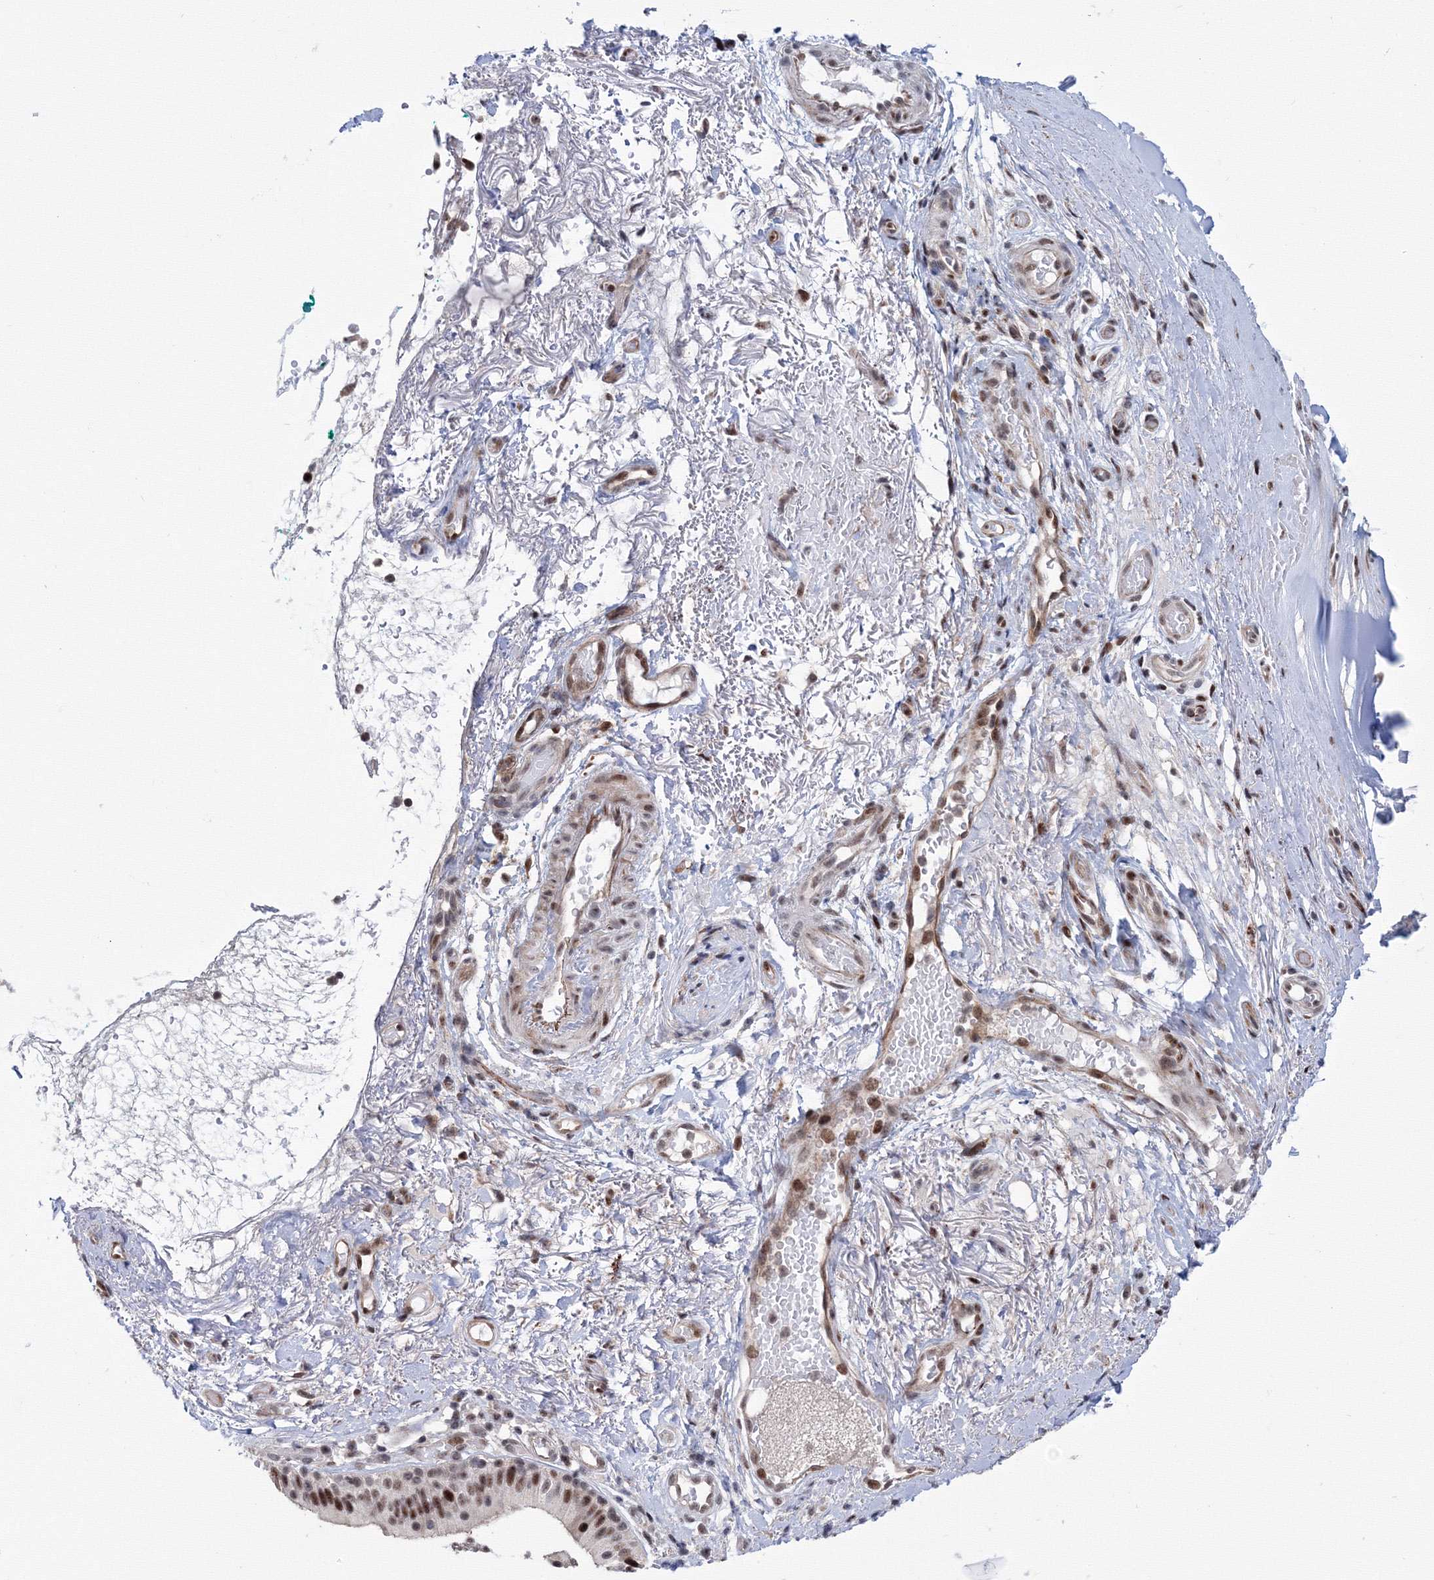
{"staining": {"intensity": "moderate", "quantity": ">75%", "location": "nuclear"}, "tissue": "soft tissue", "cell_type": "Fibroblasts", "image_type": "normal", "snomed": [{"axis": "morphology", "description": "Normal tissue, NOS"}, {"axis": "morphology", "description": "Basal cell carcinoma"}, {"axis": "topography", "description": "Cartilage tissue"}, {"axis": "topography", "description": "Nasopharynx"}, {"axis": "topography", "description": "Oral tissue"}], "caption": "High-magnification brightfield microscopy of benign soft tissue stained with DAB (3,3'-diaminobenzidine) (brown) and counterstained with hematoxylin (blue). fibroblasts exhibit moderate nuclear staining is seen in about>75% of cells.", "gene": "TATDN2", "patient": {"sex": "female", "age": 77}}